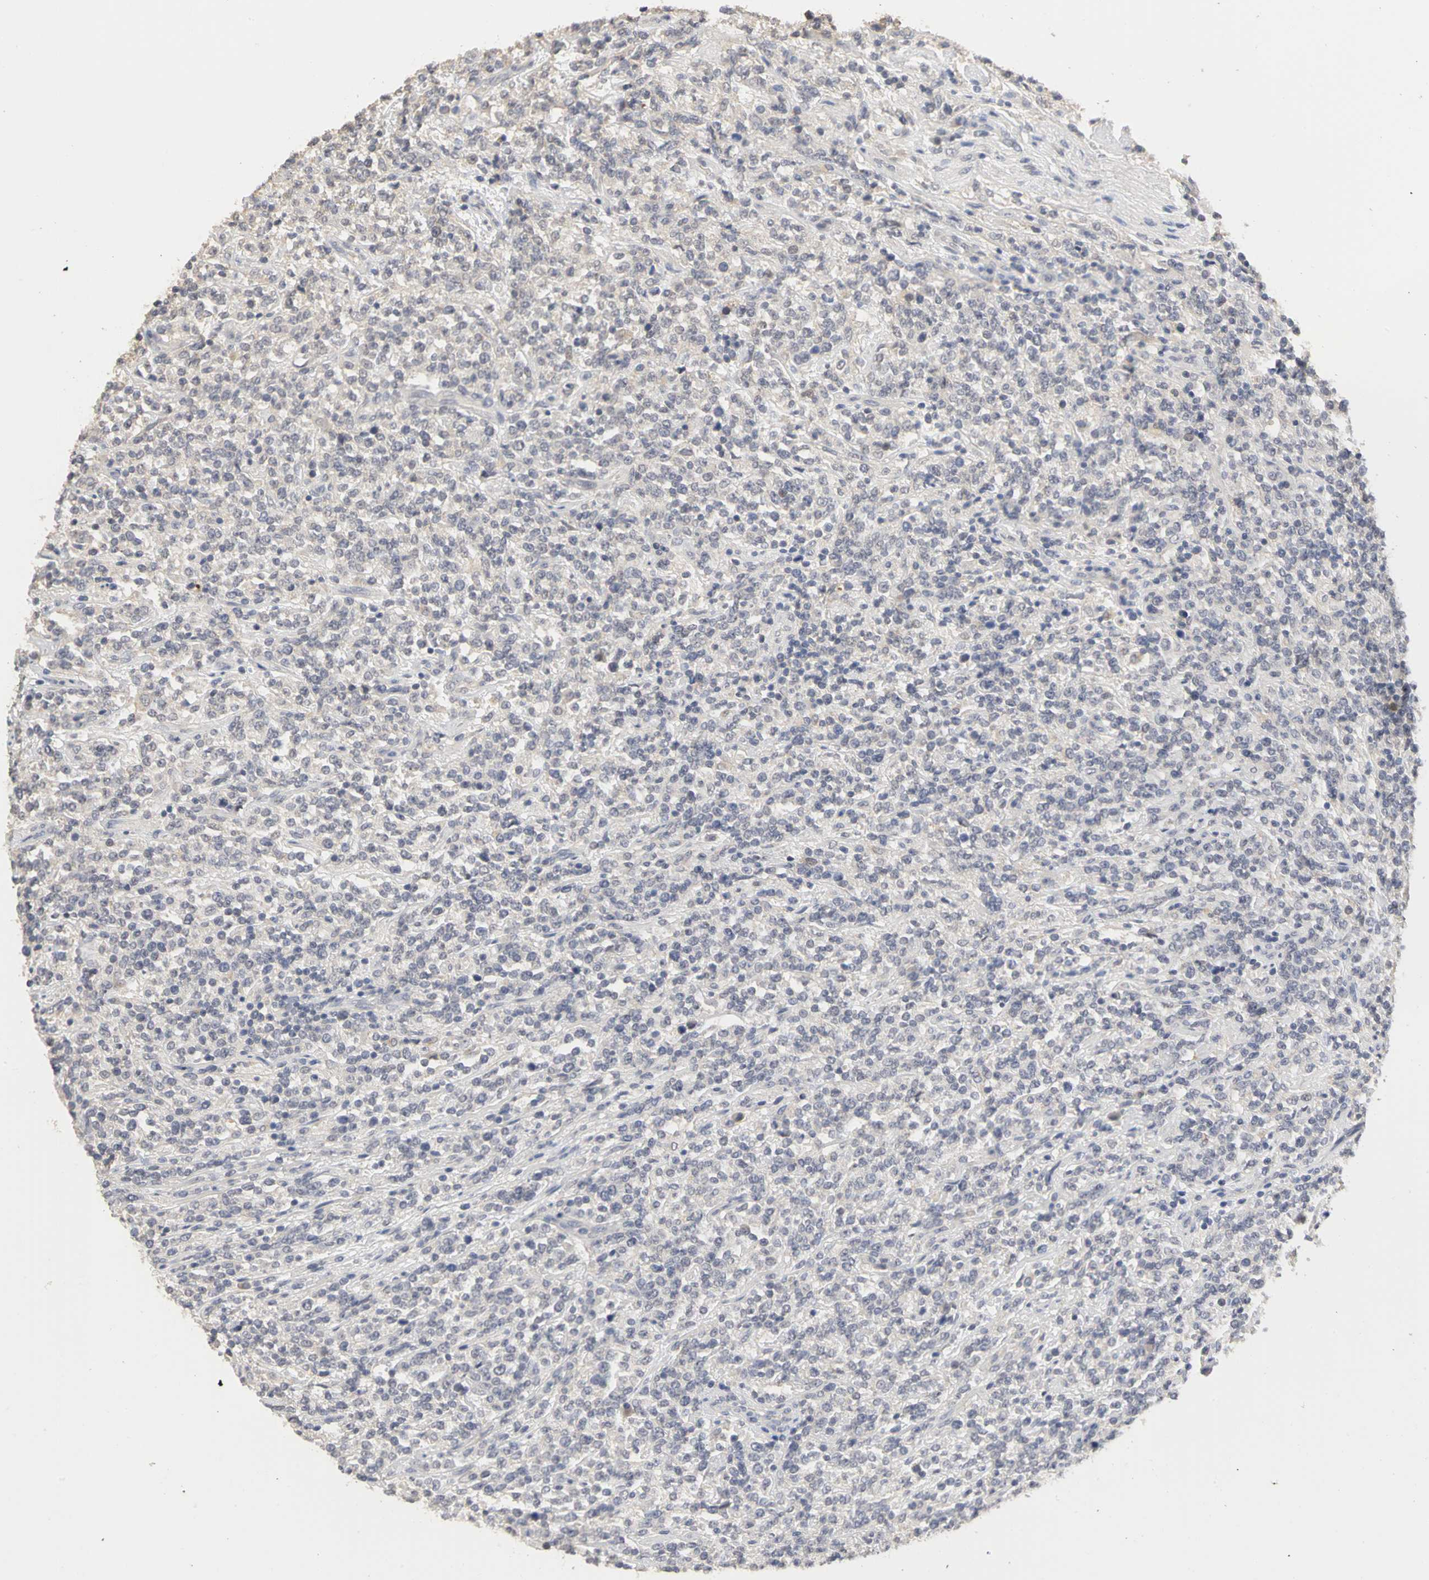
{"staining": {"intensity": "negative", "quantity": "none", "location": "none"}, "tissue": "lymphoma", "cell_type": "Tumor cells", "image_type": "cancer", "snomed": [{"axis": "morphology", "description": "Malignant lymphoma, non-Hodgkin's type, High grade"}, {"axis": "topography", "description": "Soft tissue"}], "caption": "The immunohistochemistry (IHC) histopathology image has no significant staining in tumor cells of high-grade malignant lymphoma, non-Hodgkin's type tissue.", "gene": "PGR", "patient": {"sex": "male", "age": 18}}